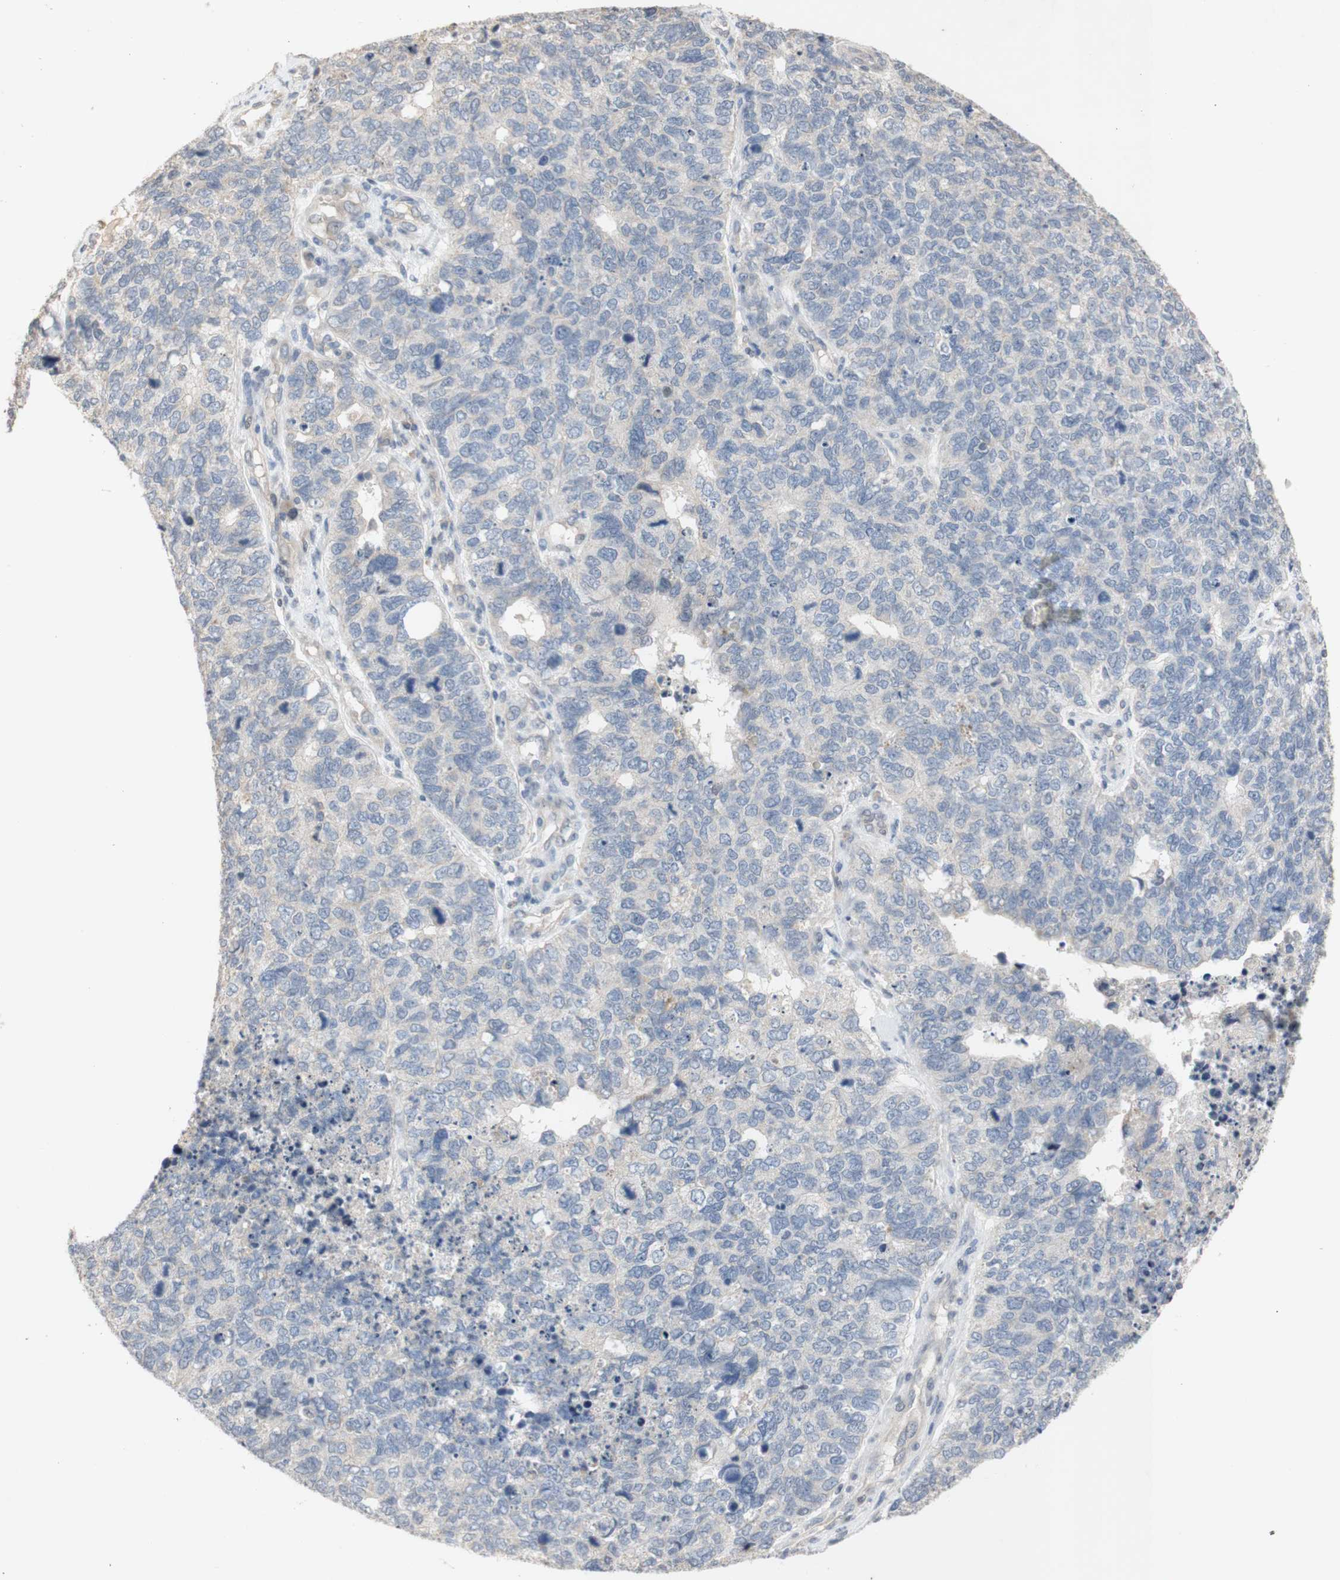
{"staining": {"intensity": "negative", "quantity": "none", "location": "none"}, "tissue": "cervical cancer", "cell_type": "Tumor cells", "image_type": "cancer", "snomed": [{"axis": "morphology", "description": "Squamous cell carcinoma, NOS"}, {"axis": "topography", "description": "Cervix"}], "caption": "This is an immunohistochemistry micrograph of squamous cell carcinoma (cervical). There is no expression in tumor cells.", "gene": "FOSB", "patient": {"sex": "female", "age": 63}}